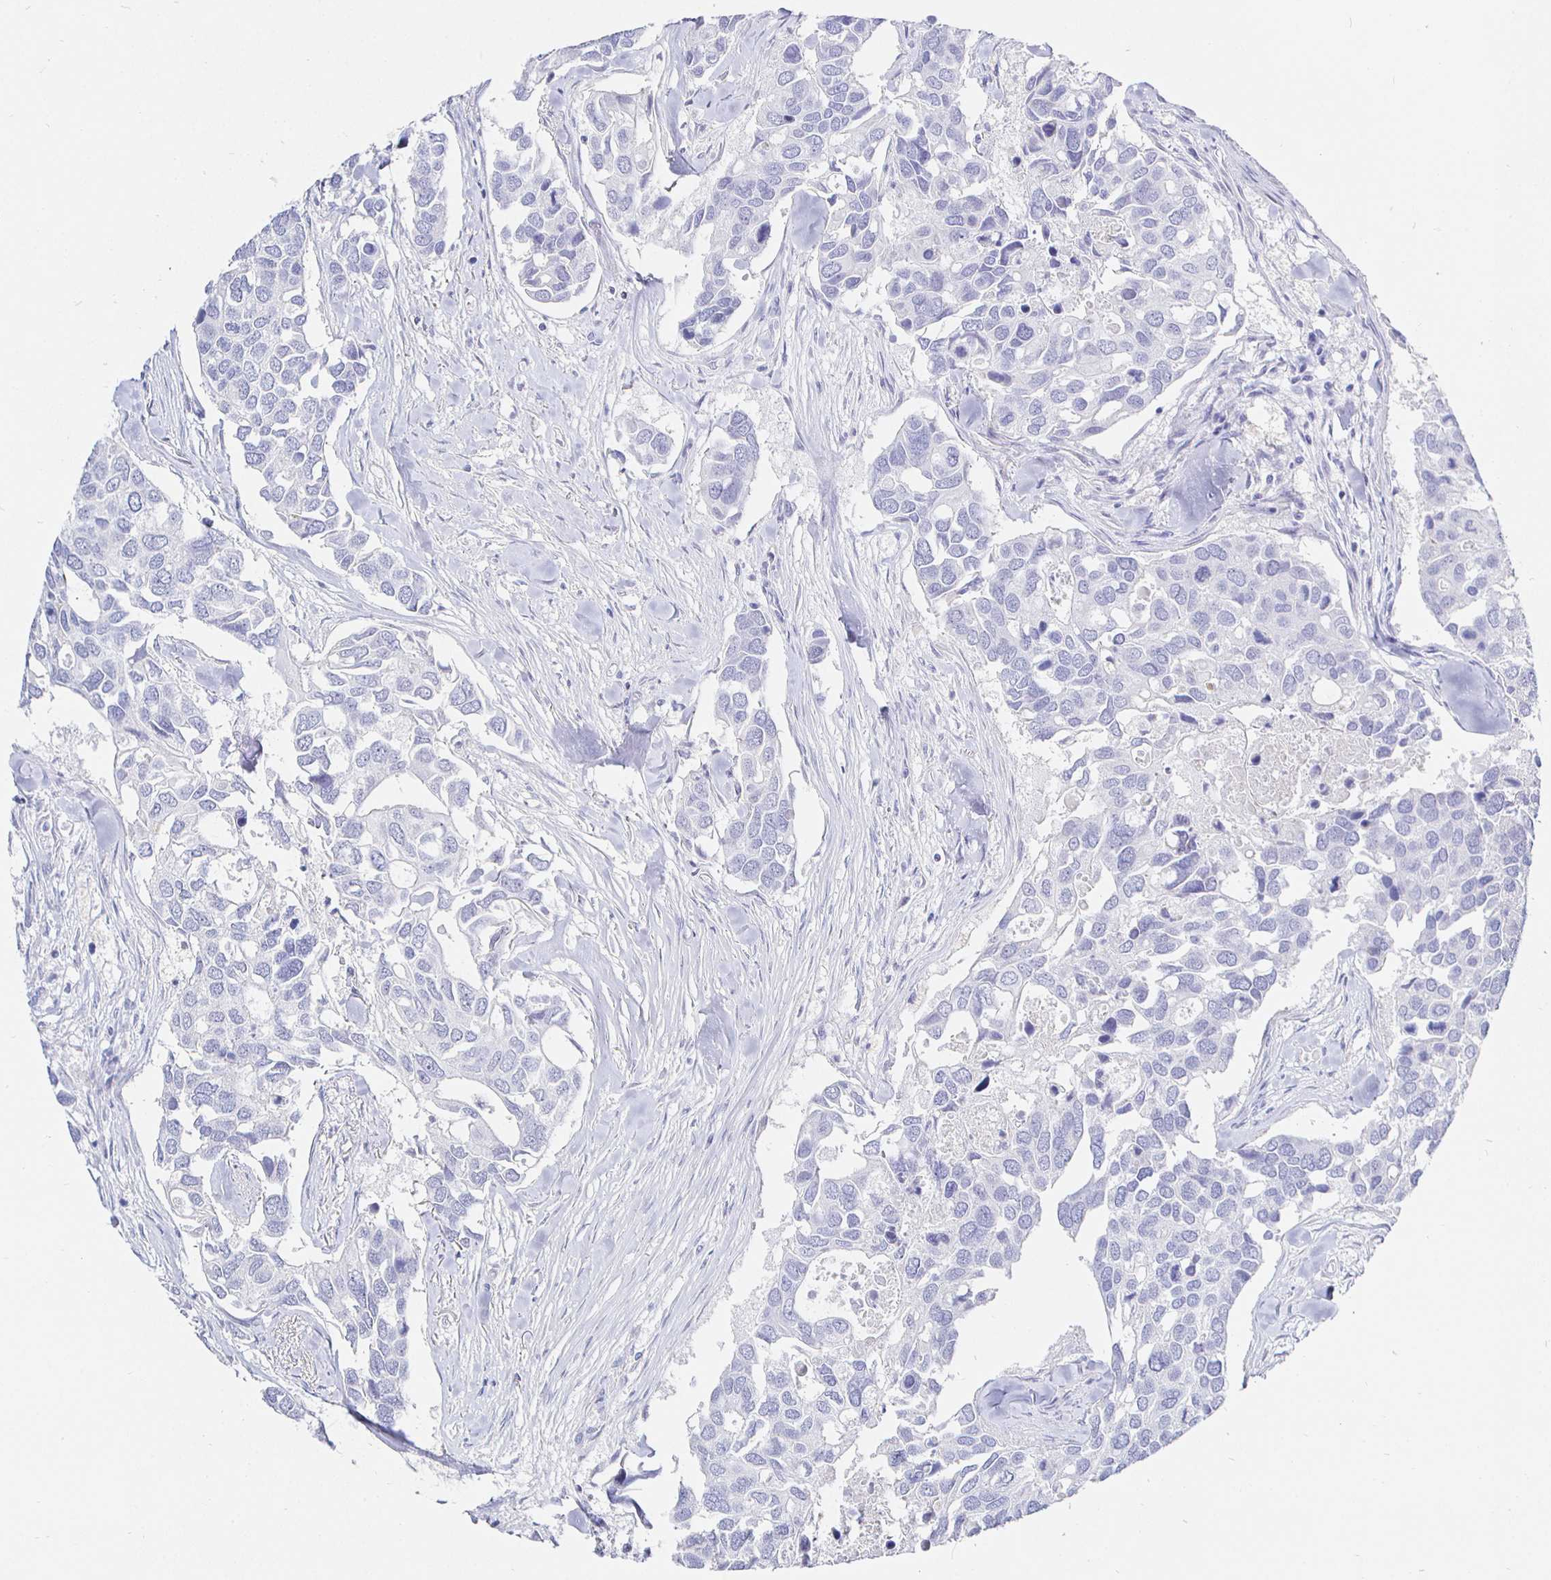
{"staining": {"intensity": "negative", "quantity": "none", "location": "none"}, "tissue": "breast cancer", "cell_type": "Tumor cells", "image_type": "cancer", "snomed": [{"axis": "morphology", "description": "Duct carcinoma"}, {"axis": "topography", "description": "Breast"}], "caption": "Immunohistochemical staining of breast intraductal carcinoma reveals no significant positivity in tumor cells.", "gene": "CR2", "patient": {"sex": "female", "age": 83}}